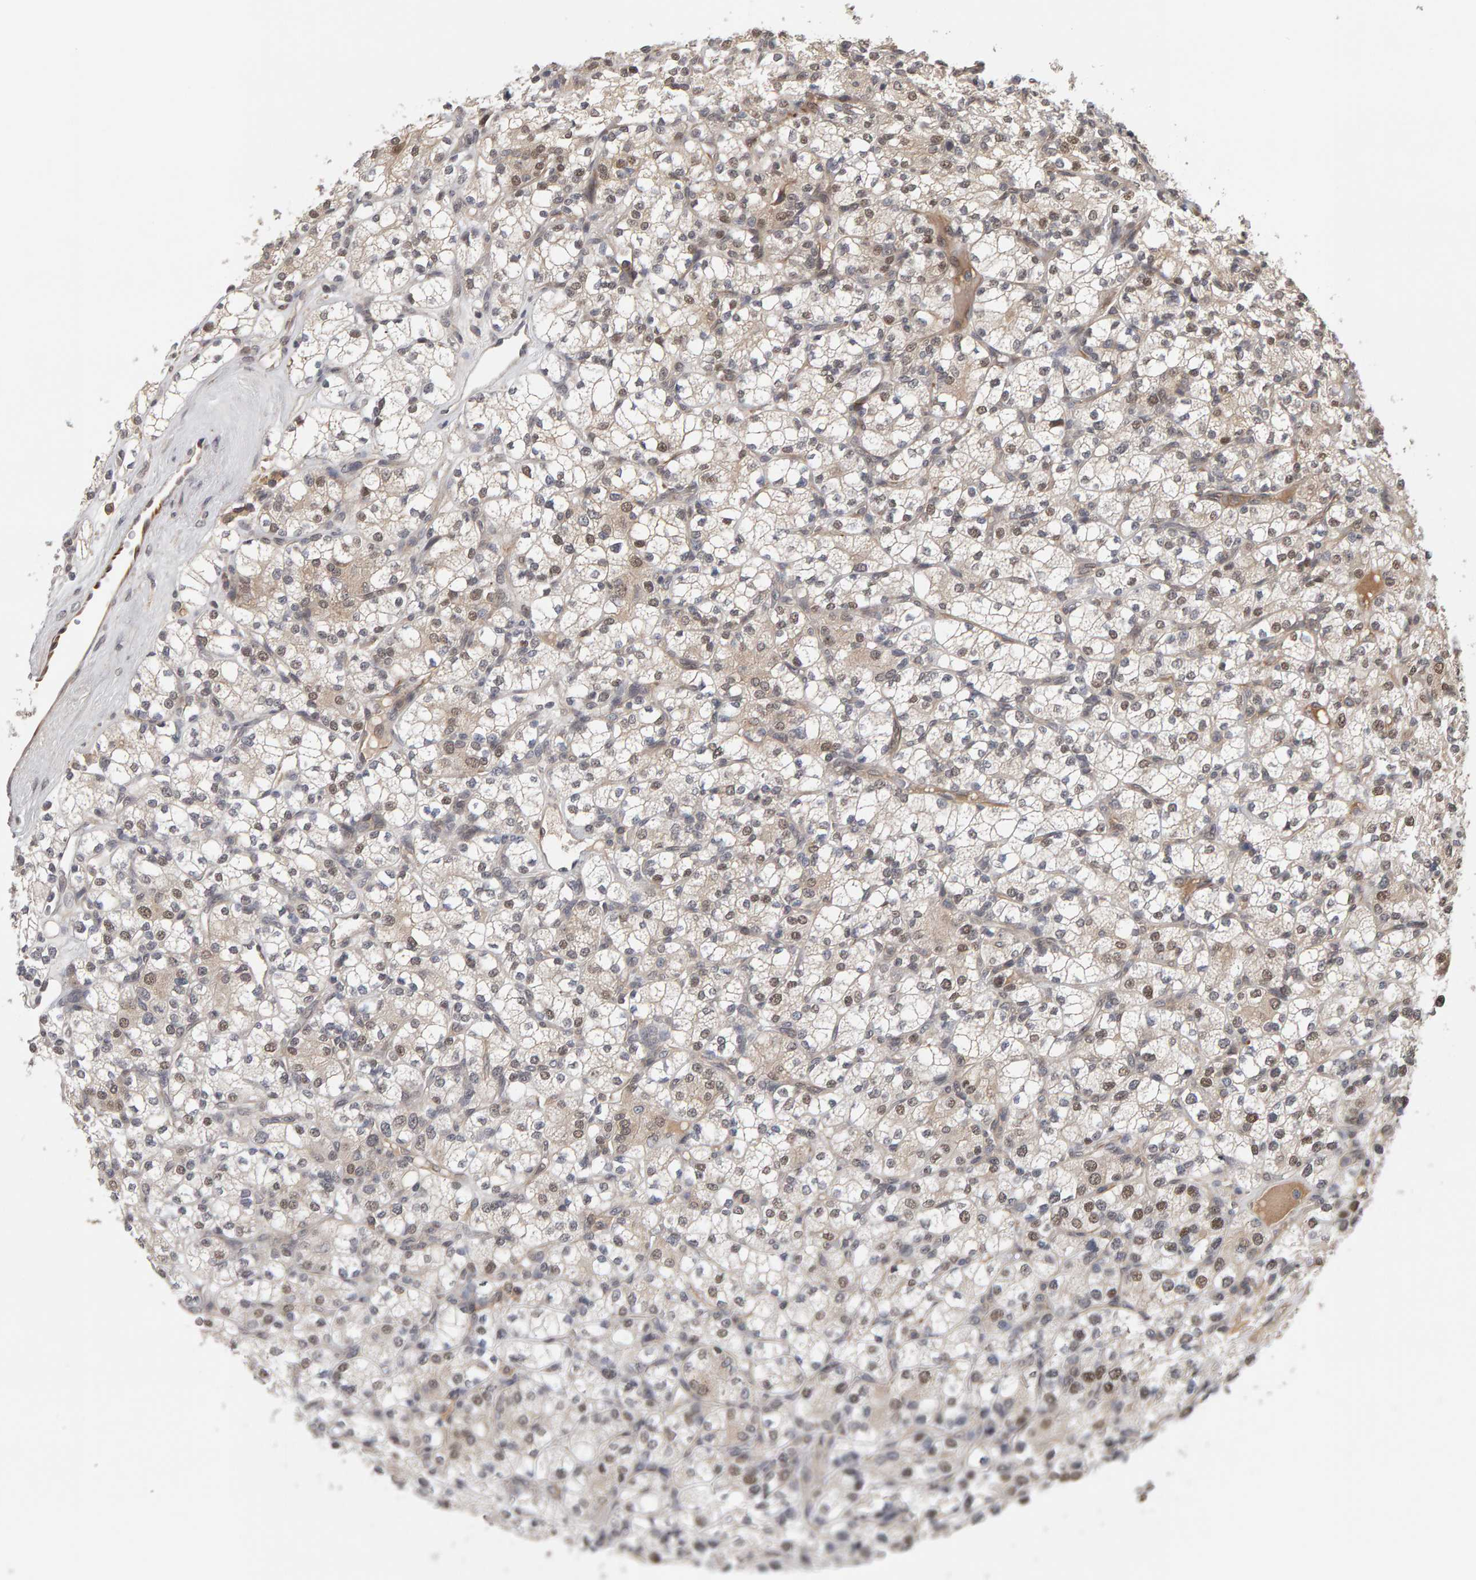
{"staining": {"intensity": "weak", "quantity": "25%-75%", "location": "nuclear"}, "tissue": "renal cancer", "cell_type": "Tumor cells", "image_type": "cancer", "snomed": [{"axis": "morphology", "description": "Adenocarcinoma, NOS"}, {"axis": "topography", "description": "Kidney"}], "caption": "Immunohistochemical staining of renal adenocarcinoma exhibits low levels of weak nuclear protein staining in about 25%-75% of tumor cells.", "gene": "TEFM", "patient": {"sex": "male", "age": 77}}